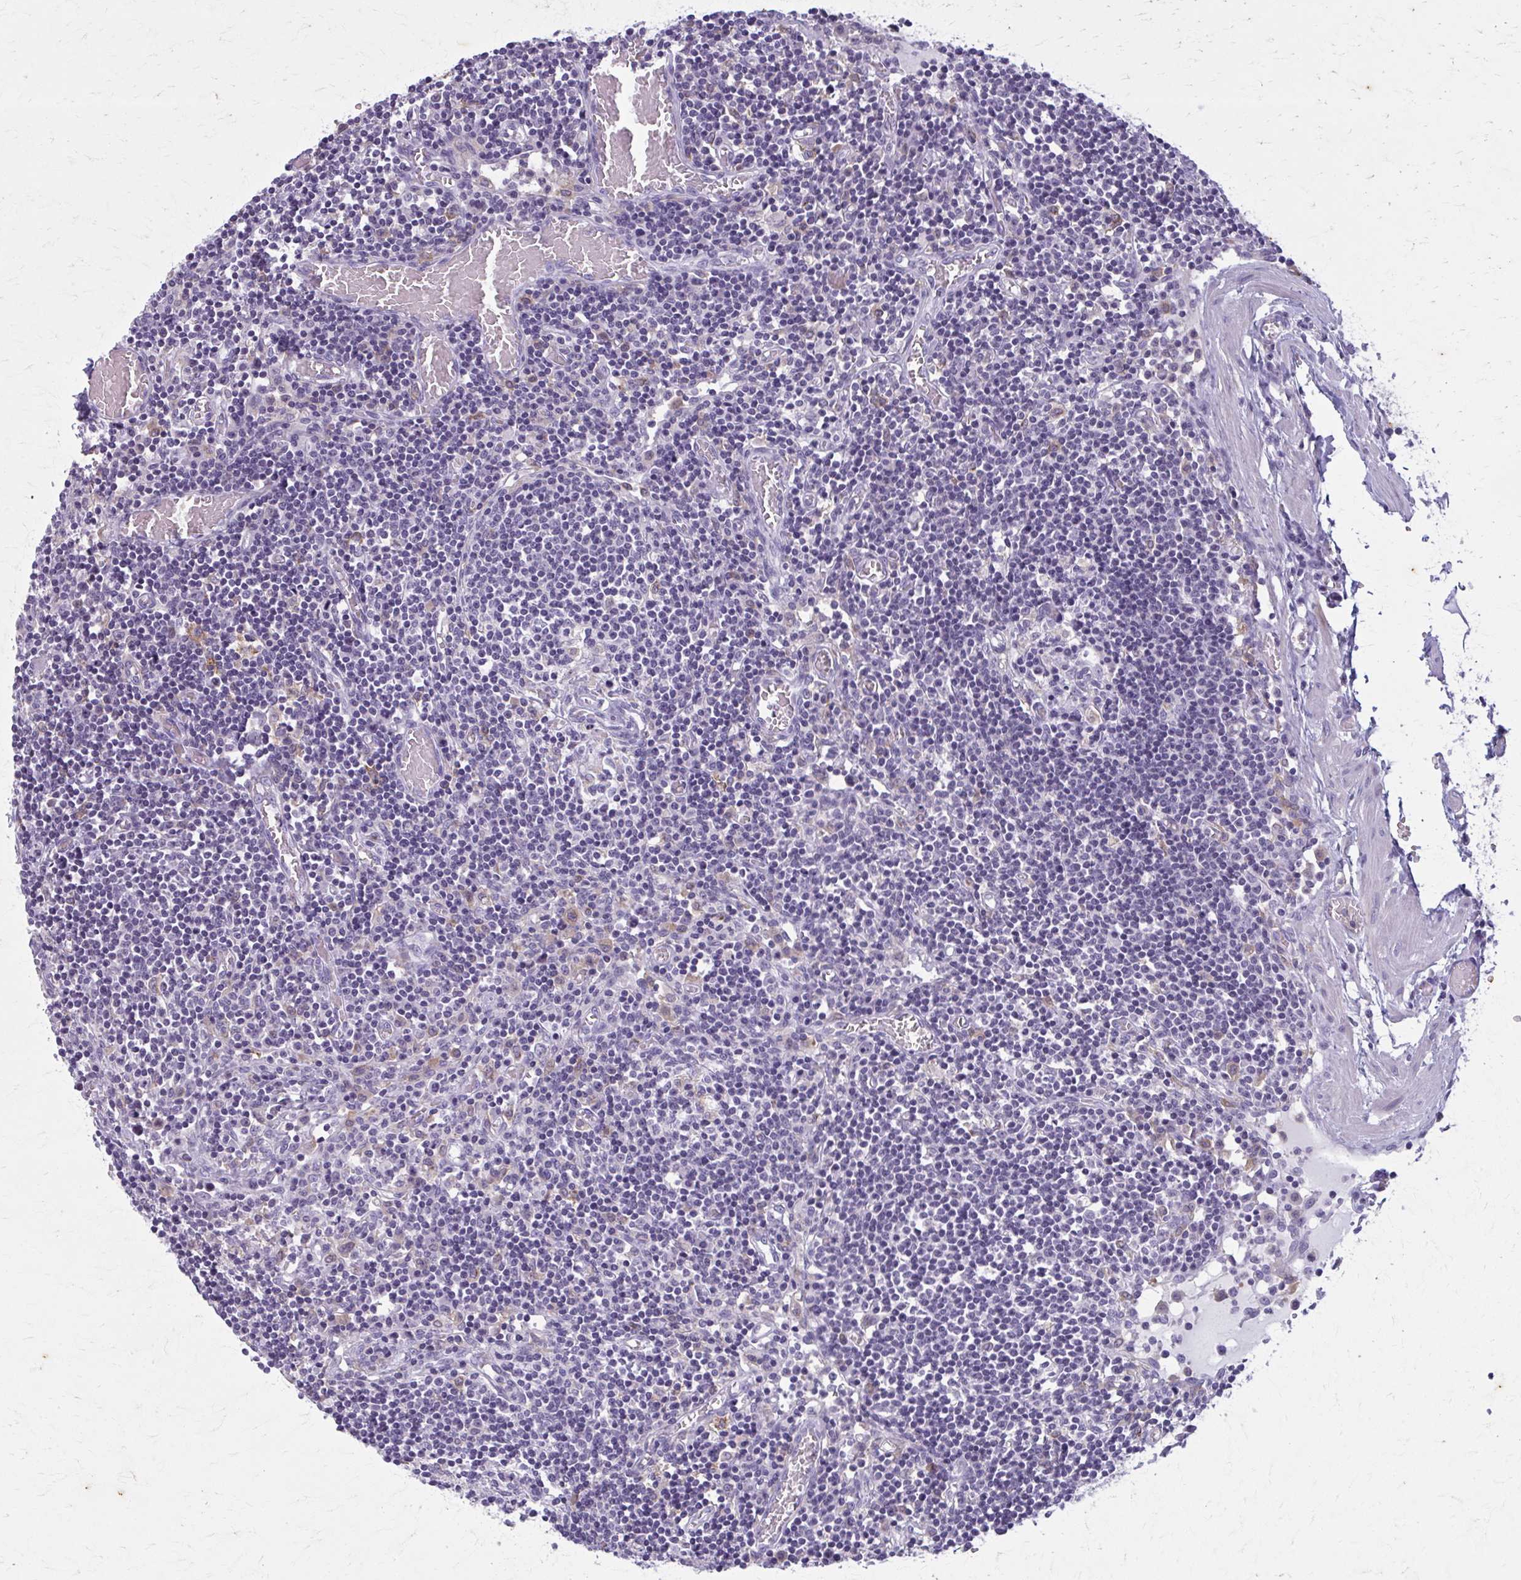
{"staining": {"intensity": "negative", "quantity": "none", "location": "none"}, "tissue": "lymph node", "cell_type": "Germinal center cells", "image_type": "normal", "snomed": [{"axis": "morphology", "description": "Normal tissue, NOS"}, {"axis": "topography", "description": "Lymph node"}], "caption": "The histopathology image shows no significant expression in germinal center cells of lymph node.", "gene": "CARD9", "patient": {"sex": "male", "age": 66}}